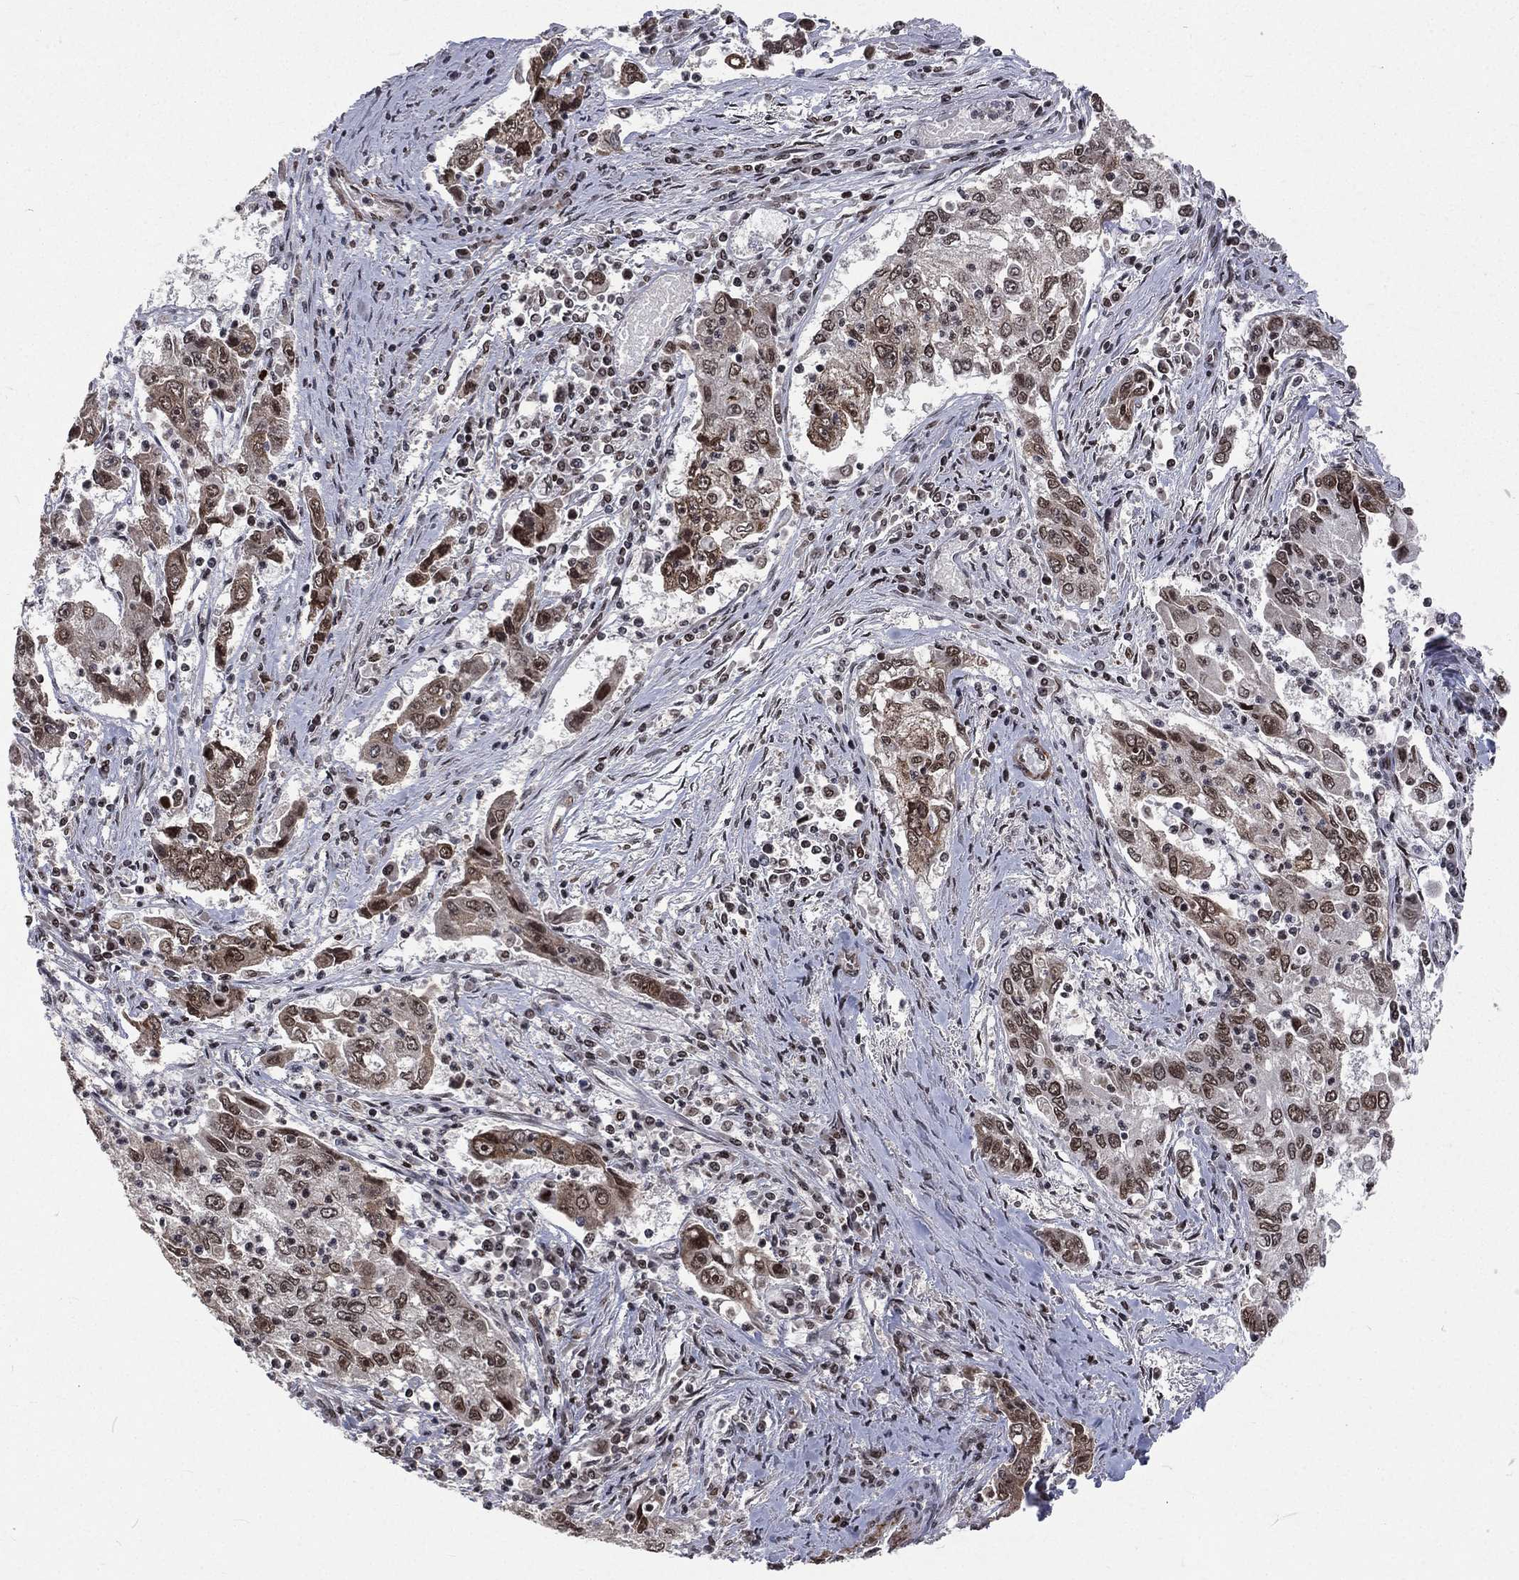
{"staining": {"intensity": "moderate", "quantity": "<25%", "location": "nuclear"}, "tissue": "cervical cancer", "cell_type": "Tumor cells", "image_type": "cancer", "snomed": [{"axis": "morphology", "description": "Squamous cell carcinoma, NOS"}, {"axis": "topography", "description": "Cervix"}], "caption": "Moderate nuclear protein staining is seen in about <25% of tumor cells in cervical squamous cell carcinoma.", "gene": "POLB", "patient": {"sex": "female", "age": 36}}